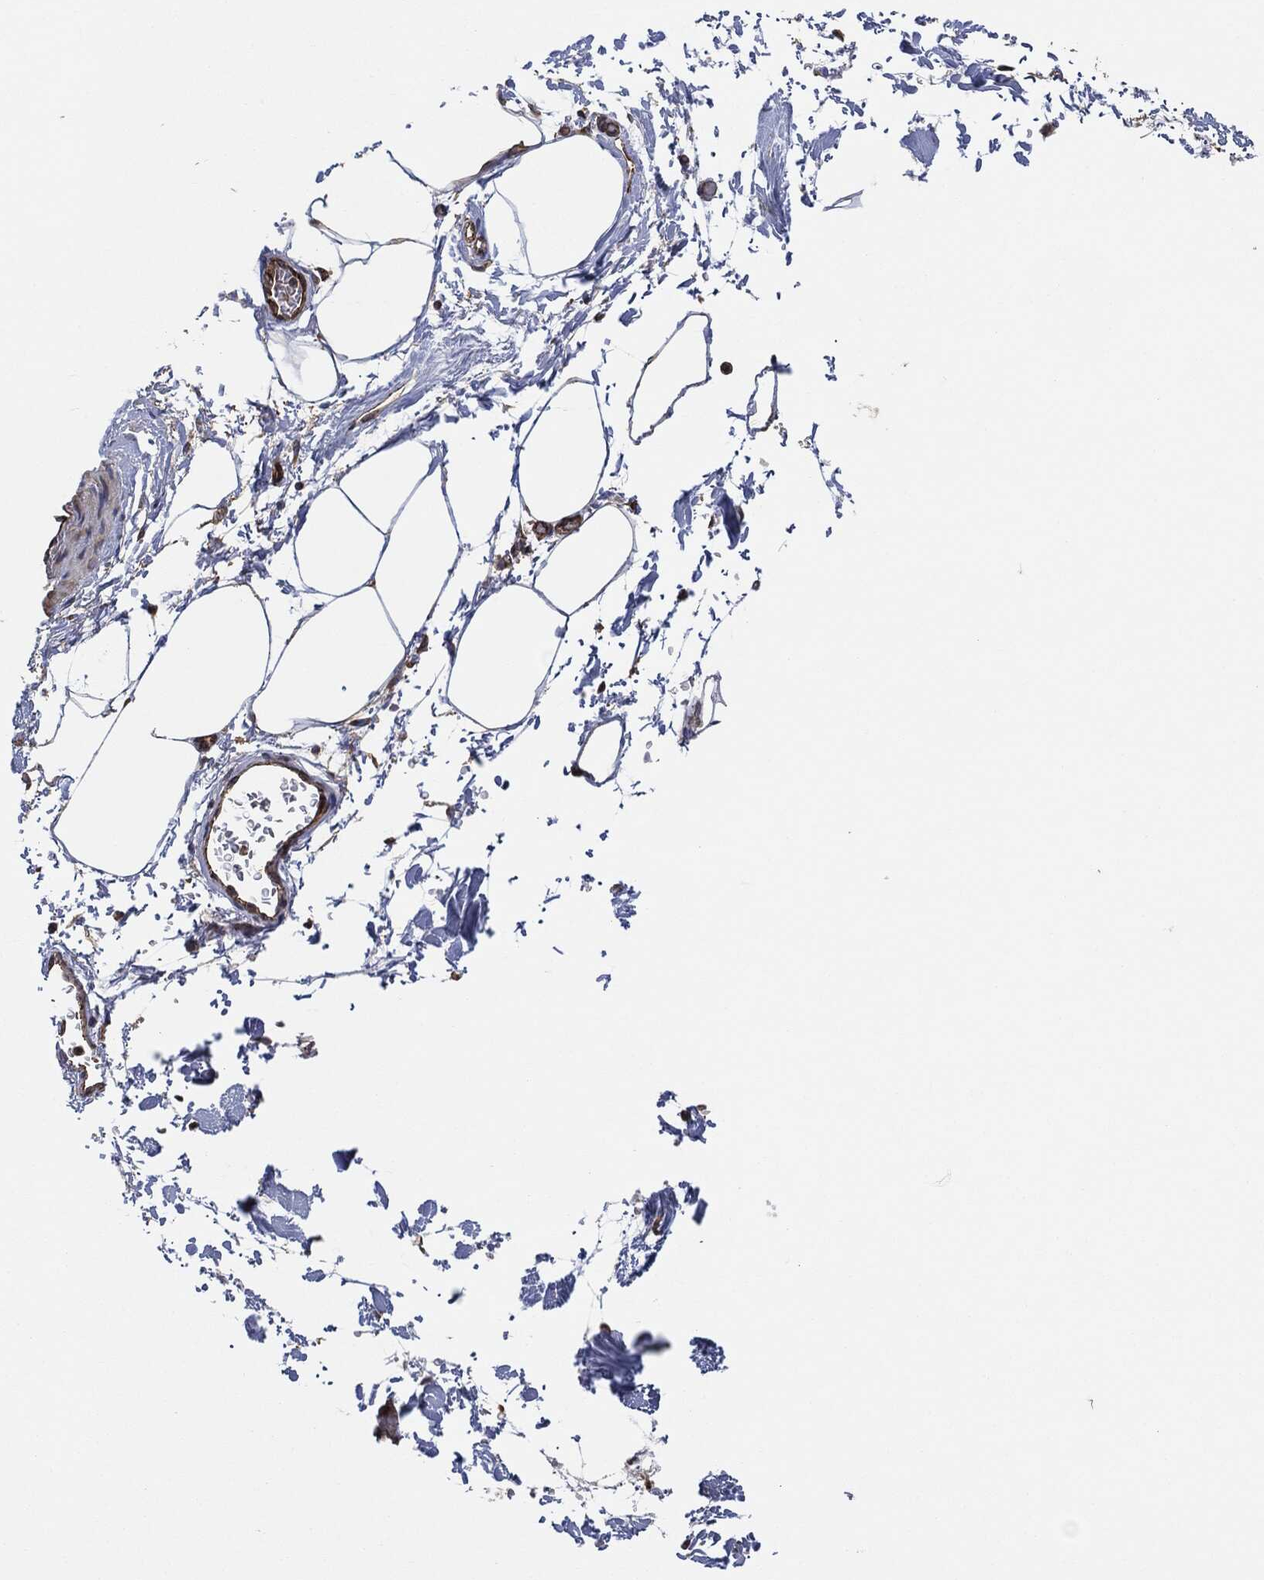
{"staining": {"intensity": "negative", "quantity": "none", "location": "none"}, "tissue": "adipose tissue", "cell_type": "Adipocytes", "image_type": "normal", "snomed": [{"axis": "morphology", "description": "Normal tissue, NOS"}, {"axis": "topography", "description": "Soft tissue"}, {"axis": "topography", "description": "Adipose tissue"}, {"axis": "topography", "description": "Vascular tissue"}, {"axis": "topography", "description": "Peripheral nerve tissue"}], "caption": "IHC of unremarkable adipose tissue demonstrates no staining in adipocytes. (DAB immunohistochemistry (IHC), high magnification).", "gene": "CTNNA1", "patient": {"sex": "male", "age": 68}}